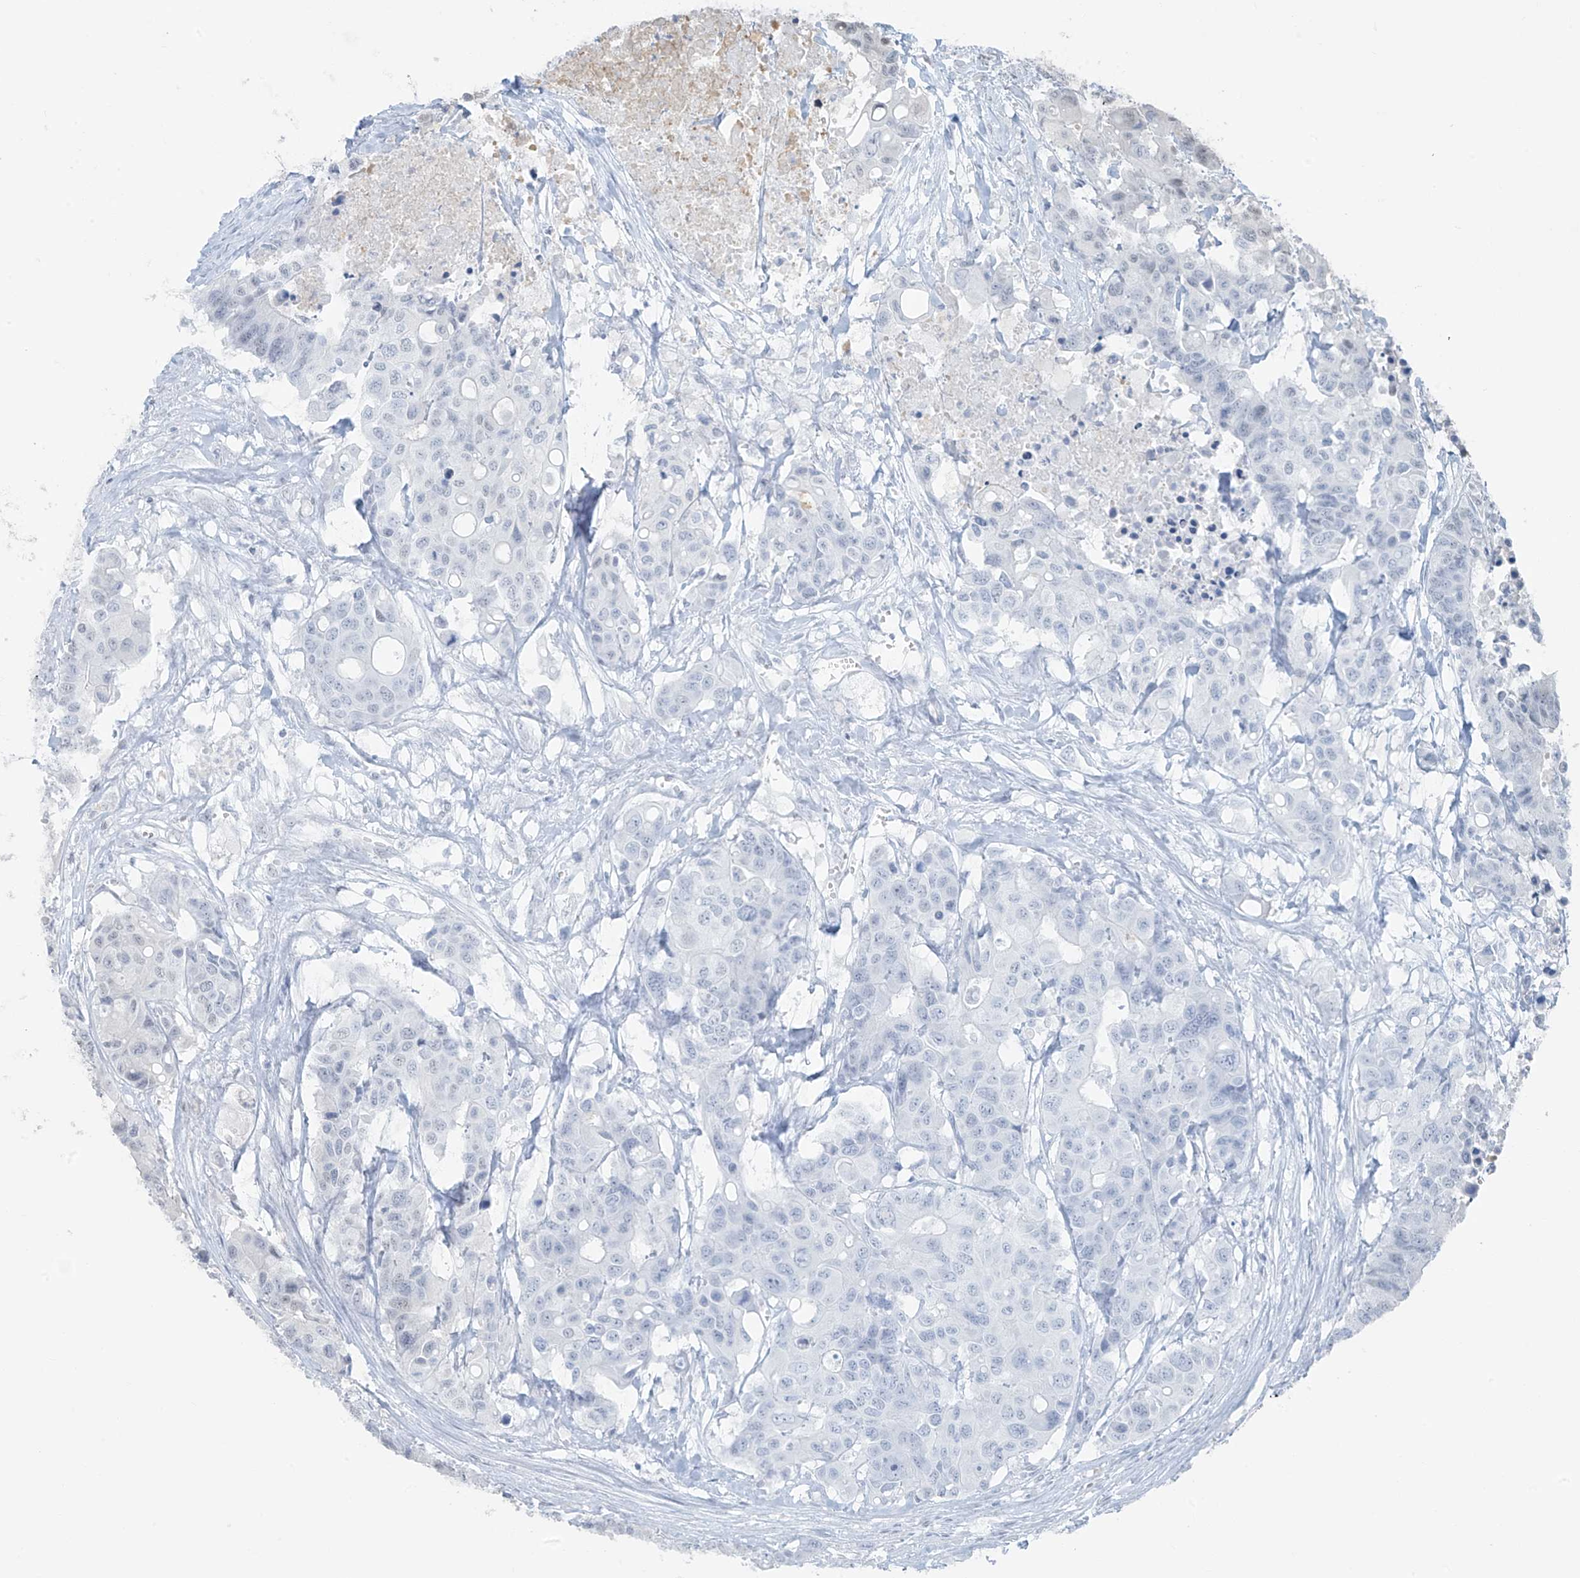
{"staining": {"intensity": "negative", "quantity": "none", "location": "none"}, "tissue": "colorectal cancer", "cell_type": "Tumor cells", "image_type": "cancer", "snomed": [{"axis": "morphology", "description": "Adenocarcinoma, NOS"}, {"axis": "topography", "description": "Colon"}], "caption": "Immunohistochemistry (IHC) histopathology image of neoplastic tissue: human colorectal adenocarcinoma stained with DAB demonstrates no significant protein staining in tumor cells.", "gene": "TTC22", "patient": {"sex": "male", "age": 77}}